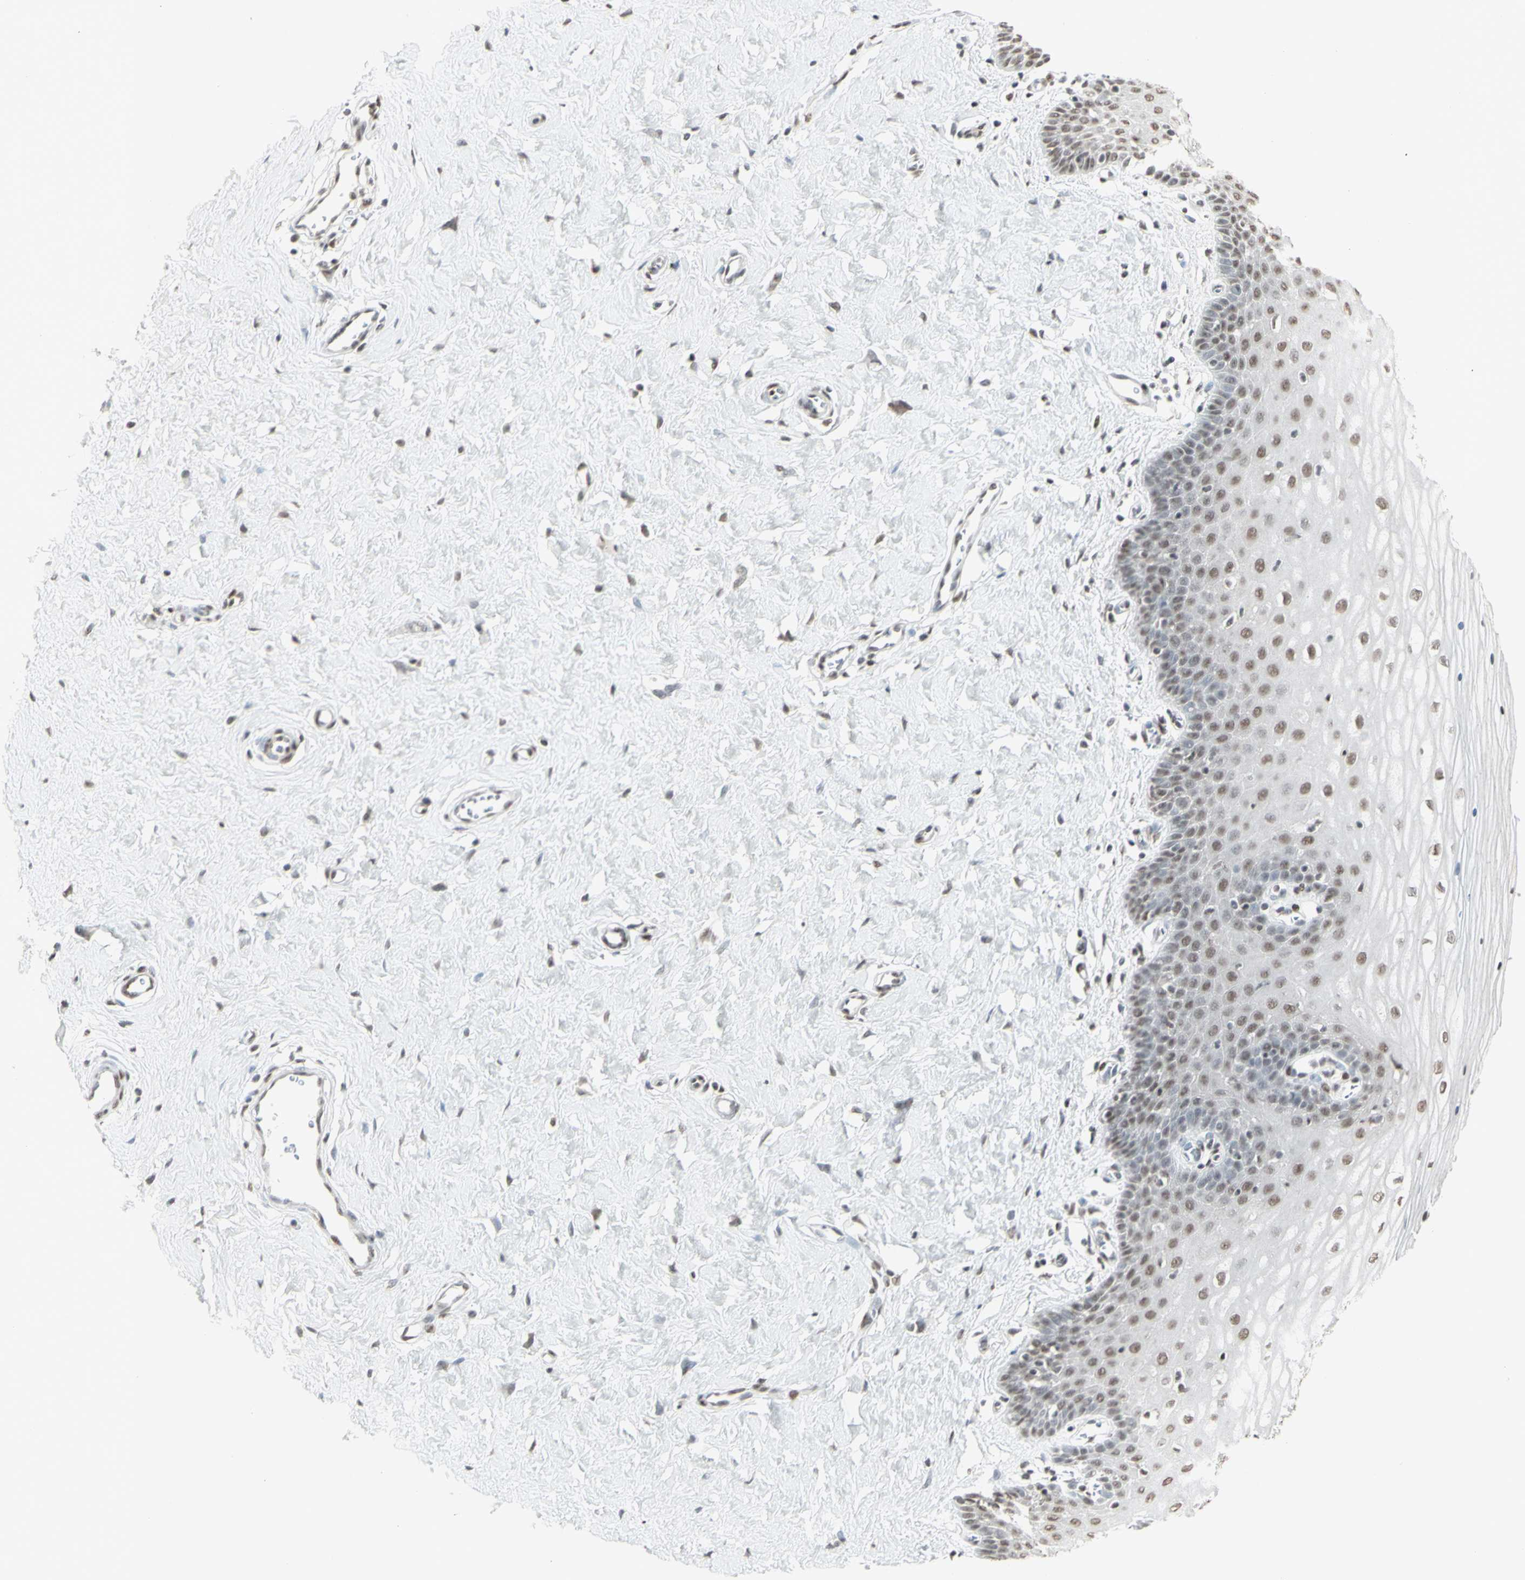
{"staining": {"intensity": "negative", "quantity": "none", "location": "none"}, "tissue": "cervix", "cell_type": "Glandular cells", "image_type": "normal", "snomed": [{"axis": "morphology", "description": "Normal tissue, NOS"}, {"axis": "topography", "description": "Cervix"}], "caption": "DAB (3,3'-diaminobenzidine) immunohistochemical staining of normal human cervix exhibits no significant positivity in glandular cells. (DAB (3,3'-diaminobenzidine) immunohistochemistry (IHC) with hematoxylin counter stain).", "gene": "TRIM28", "patient": {"sex": "female", "age": 55}}